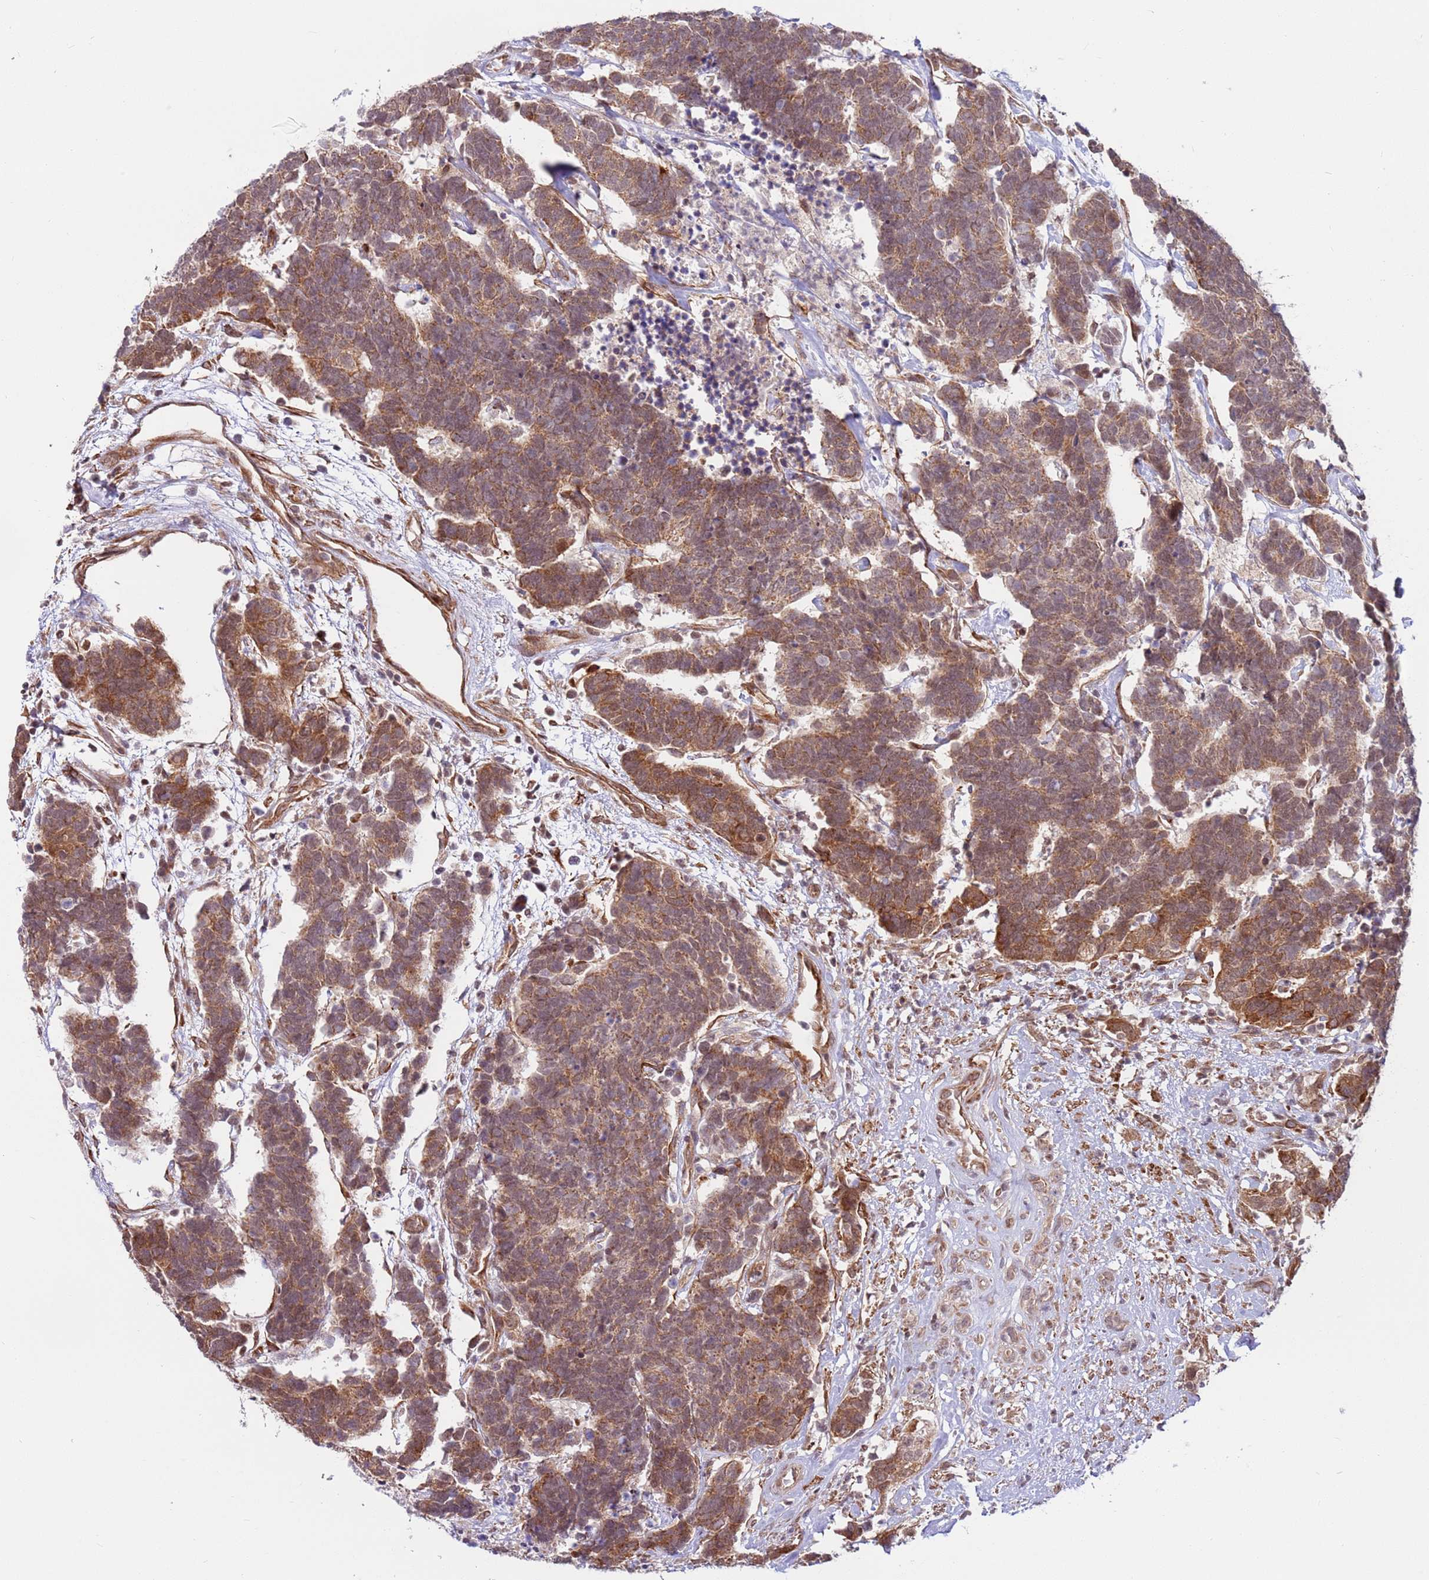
{"staining": {"intensity": "moderate", "quantity": ">75%", "location": "cytoplasmic/membranous"}, "tissue": "carcinoid", "cell_type": "Tumor cells", "image_type": "cancer", "snomed": [{"axis": "morphology", "description": "Carcinoma, NOS"}, {"axis": "morphology", "description": "Carcinoid, malignant, NOS"}, {"axis": "topography", "description": "Urinary bladder"}], "caption": "Carcinoid stained for a protein (brown) displays moderate cytoplasmic/membranous positive positivity in approximately >75% of tumor cells.", "gene": "DCAF4", "patient": {"sex": "male", "age": 57}}